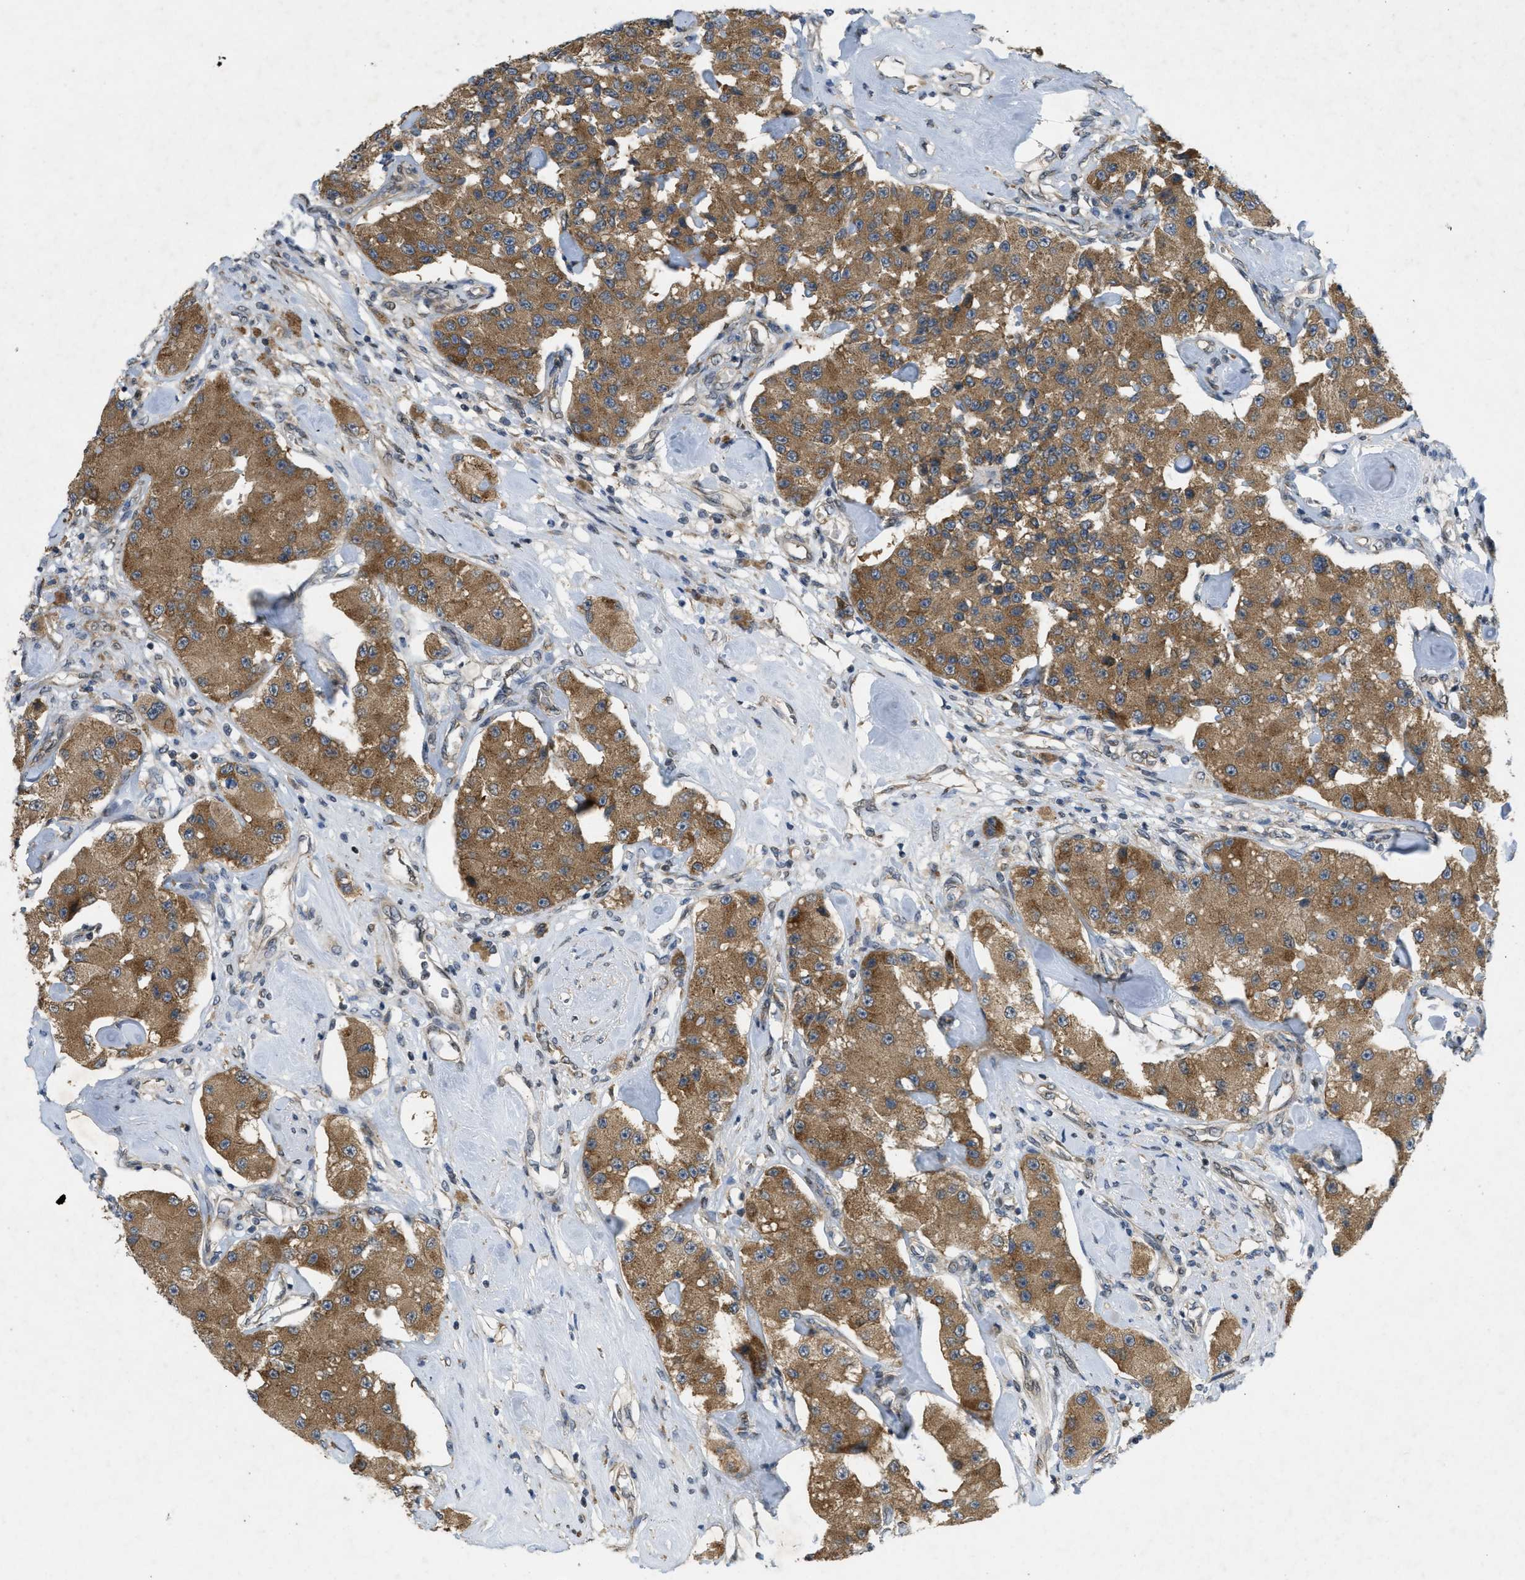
{"staining": {"intensity": "moderate", "quantity": ">75%", "location": "cytoplasmic/membranous"}, "tissue": "carcinoid", "cell_type": "Tumor cells", "image_type": "cancer", "snomed": [{"axis": "morphology", "description": "Carcinoid, malignant, NOS"}, {"axis": "topography", "description": "Pancreas"}], "caption": "Carcinoid (malignant) stained with a brown dye reveals moderate cytoplasmic/membranous positive staining in approximately >75% of tumor cells.", "gene": "IFNLR1", "patient": {"sex": "male", "age": 41}}